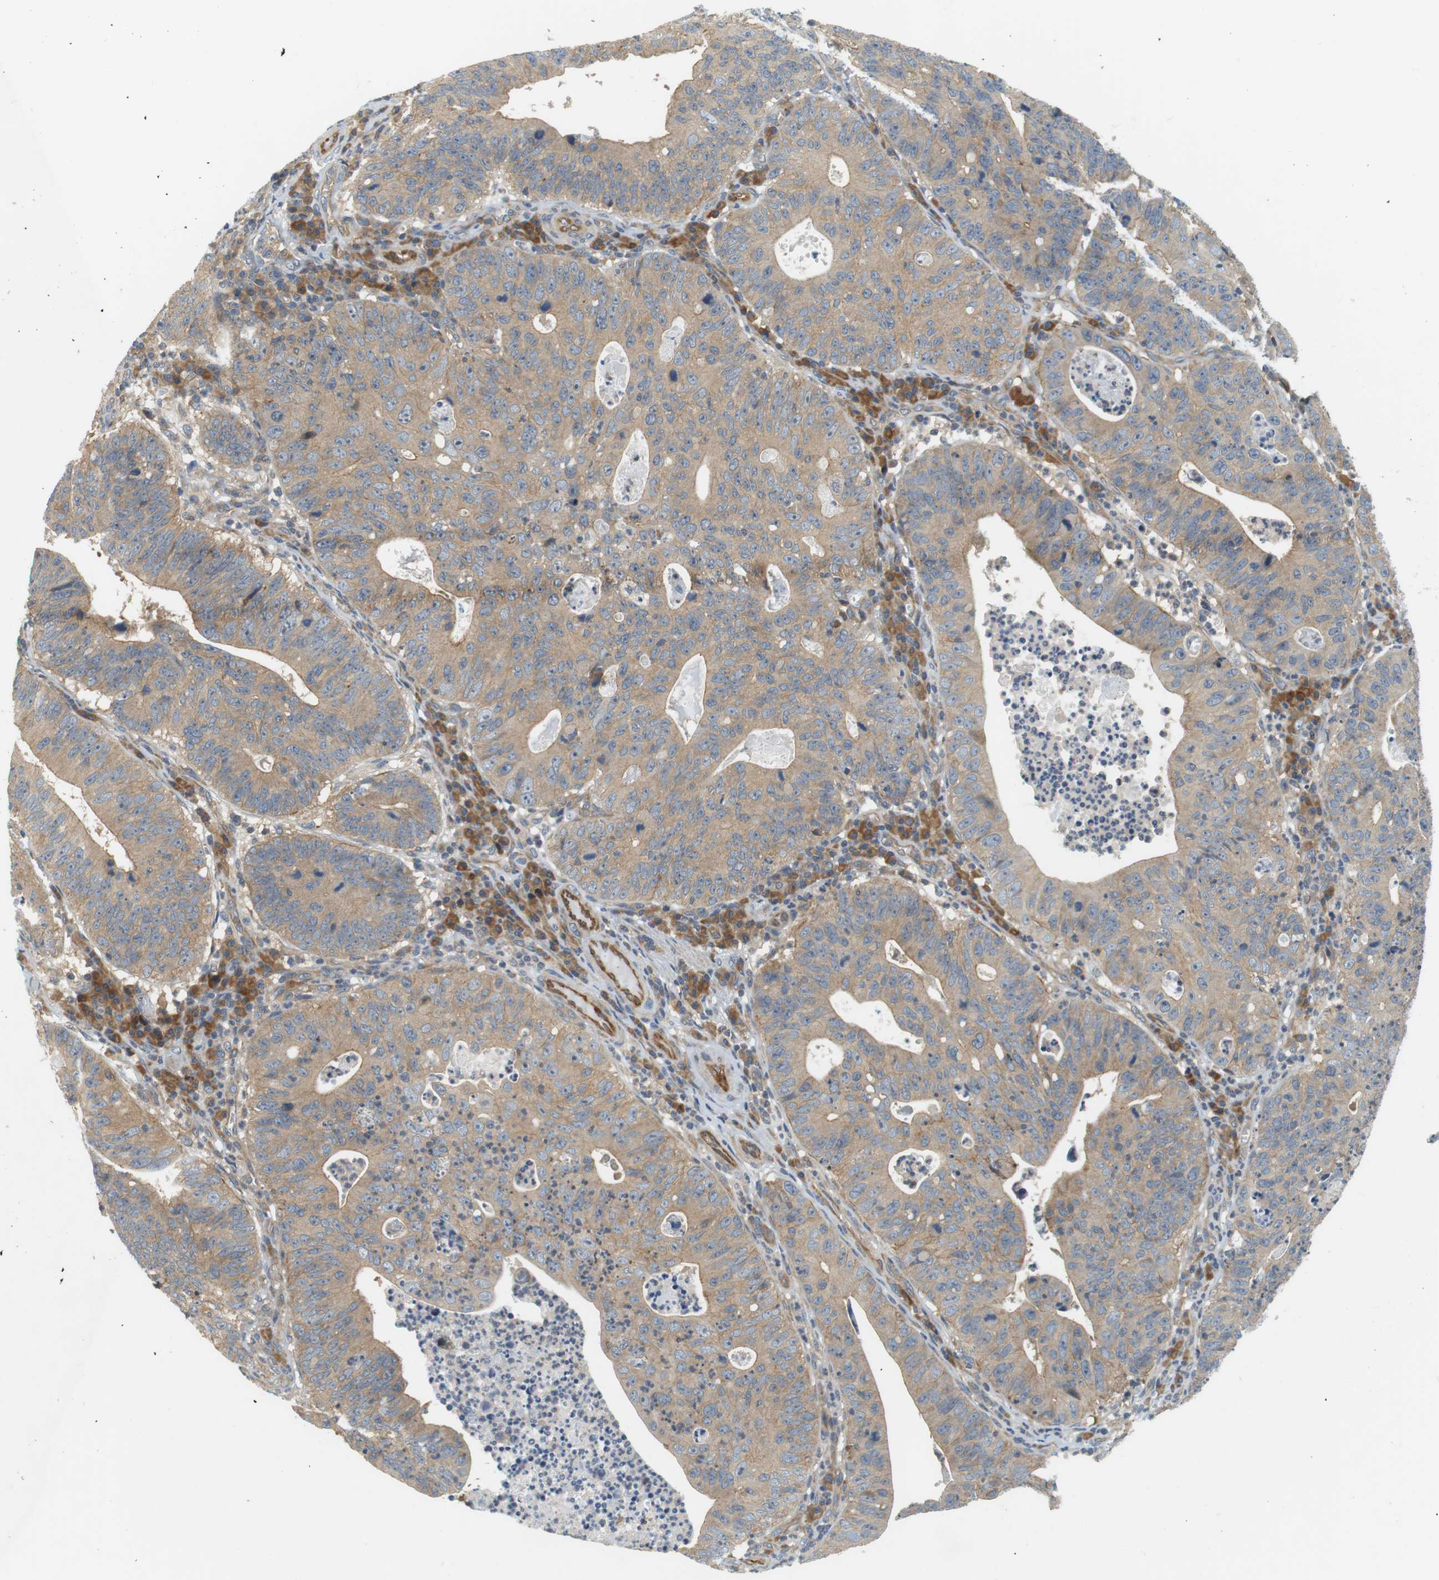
{"staining": {"intensity": "weak", "quantity": ">75%", "location": "cytoplasmic/membranous"}, "tissue": "stomach cancer", "cell_type": "Tumor cells", "image_type": "cancer", "snomed": [{"axis": "morphology", "description": "Adenocarcinoma, NOS"}, {"axis": "topography", "description": "Stomach"}], "caption": "Adenocarcinoma (stomach) was stained to show a protein in brown. There is low levels of weak cytoplasmic/membranous positivity in approximately >75% of tumor cells.", "gene": "SH3GLB1", "patient": {"sex": "male", "age": 59}}